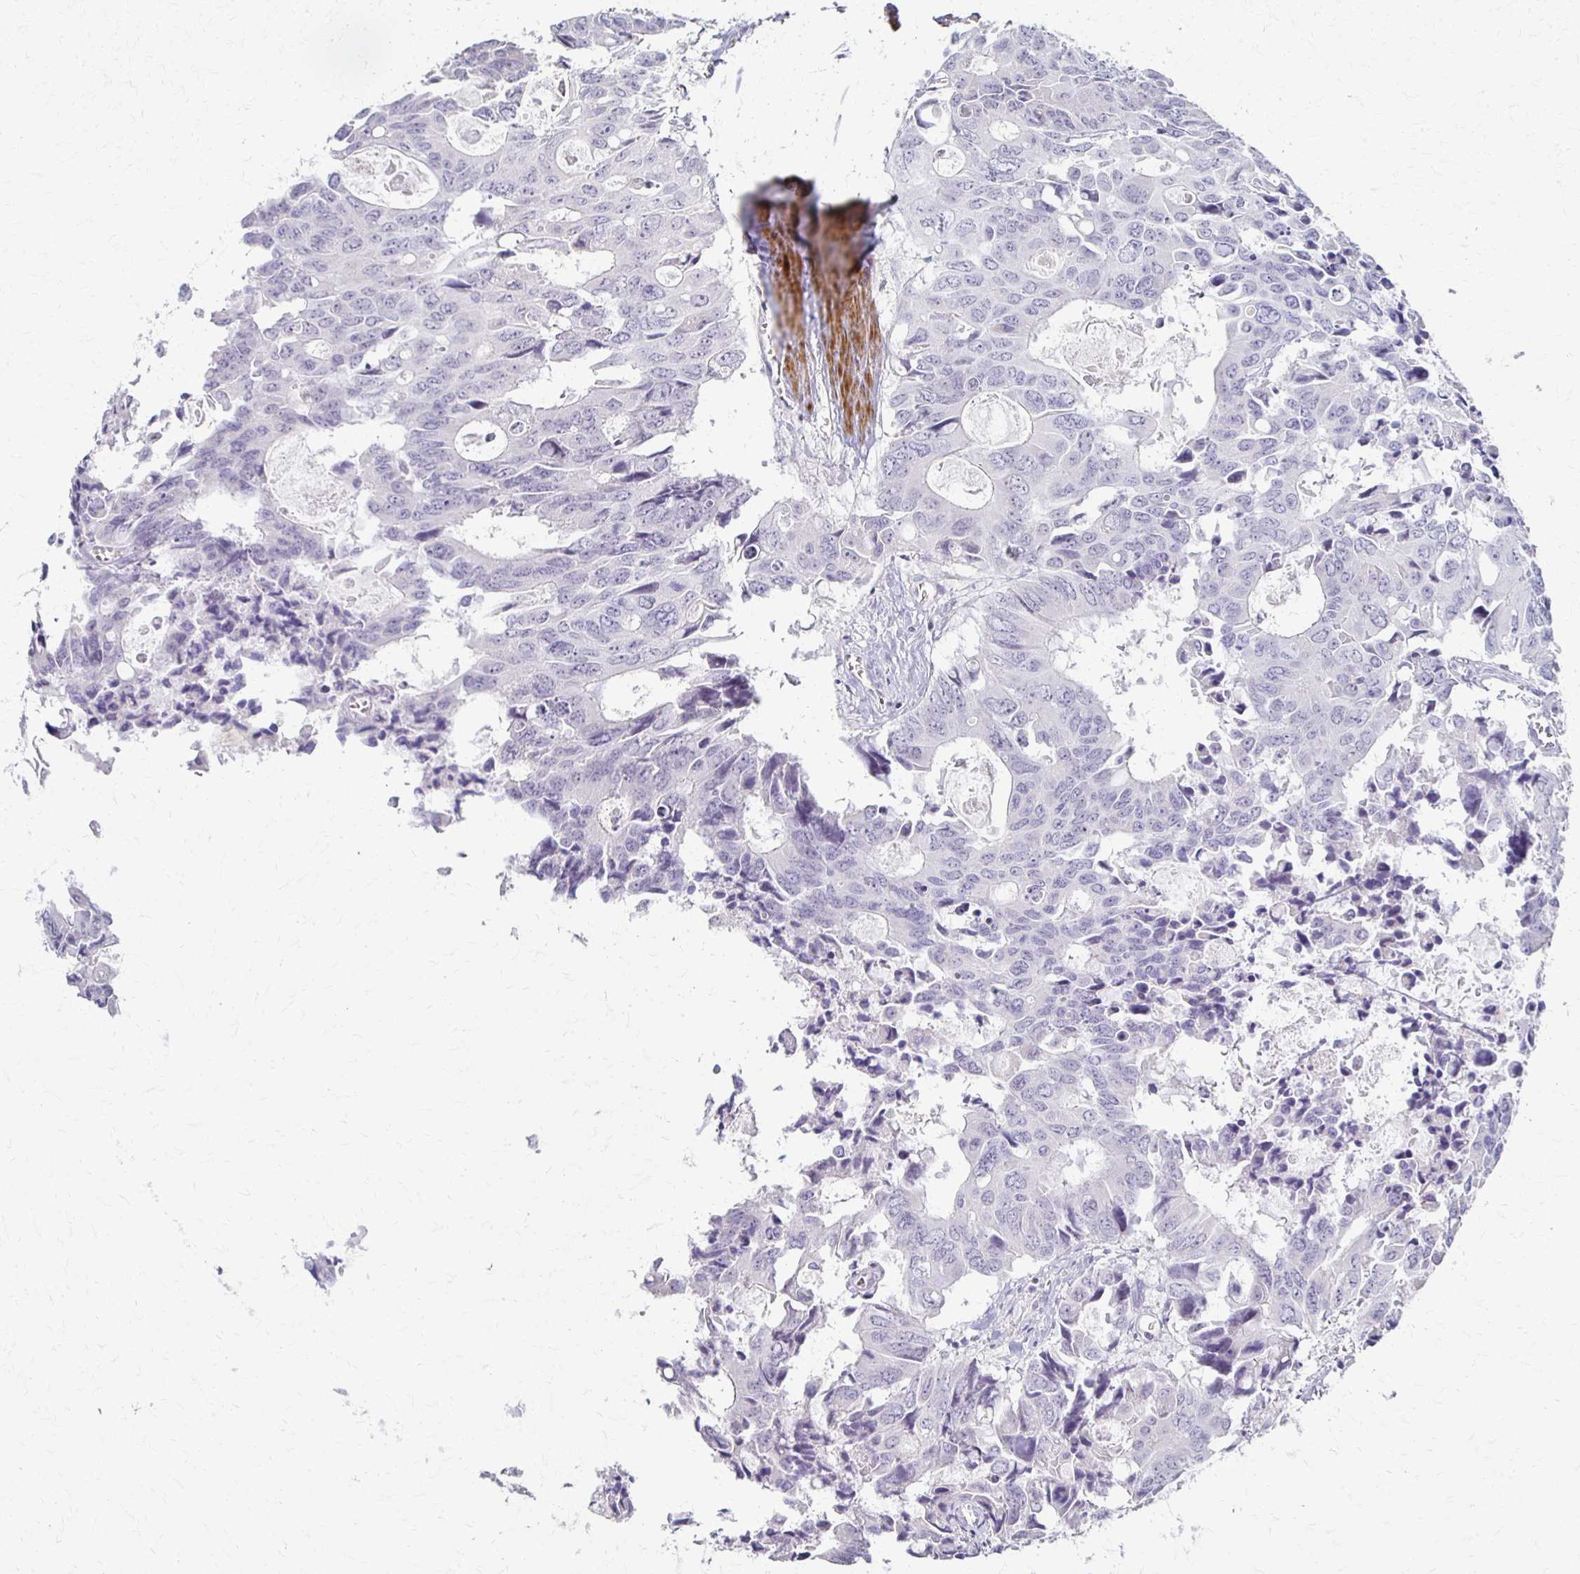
{"staining": {"intensity": "negative", "quantity": "none", "location": "none"}, "tissue": "colorectal cancer", "cell_type": "Tumor cells", "image_type": "cancer", "snomed": [{"axis": "morphology", "description": "Adenocarcinoma, NOS"}, {"axis": "topography", "description": "Rectum"}], "caption": "DAB (3,3'-diaminobenzidine) immunohistochemical staining of human colorectal adenocarcinoma exhibits no significant staining in tumor cells.", "gene": "FOXO4", "patient": {"sex": "male", "age": 76}}